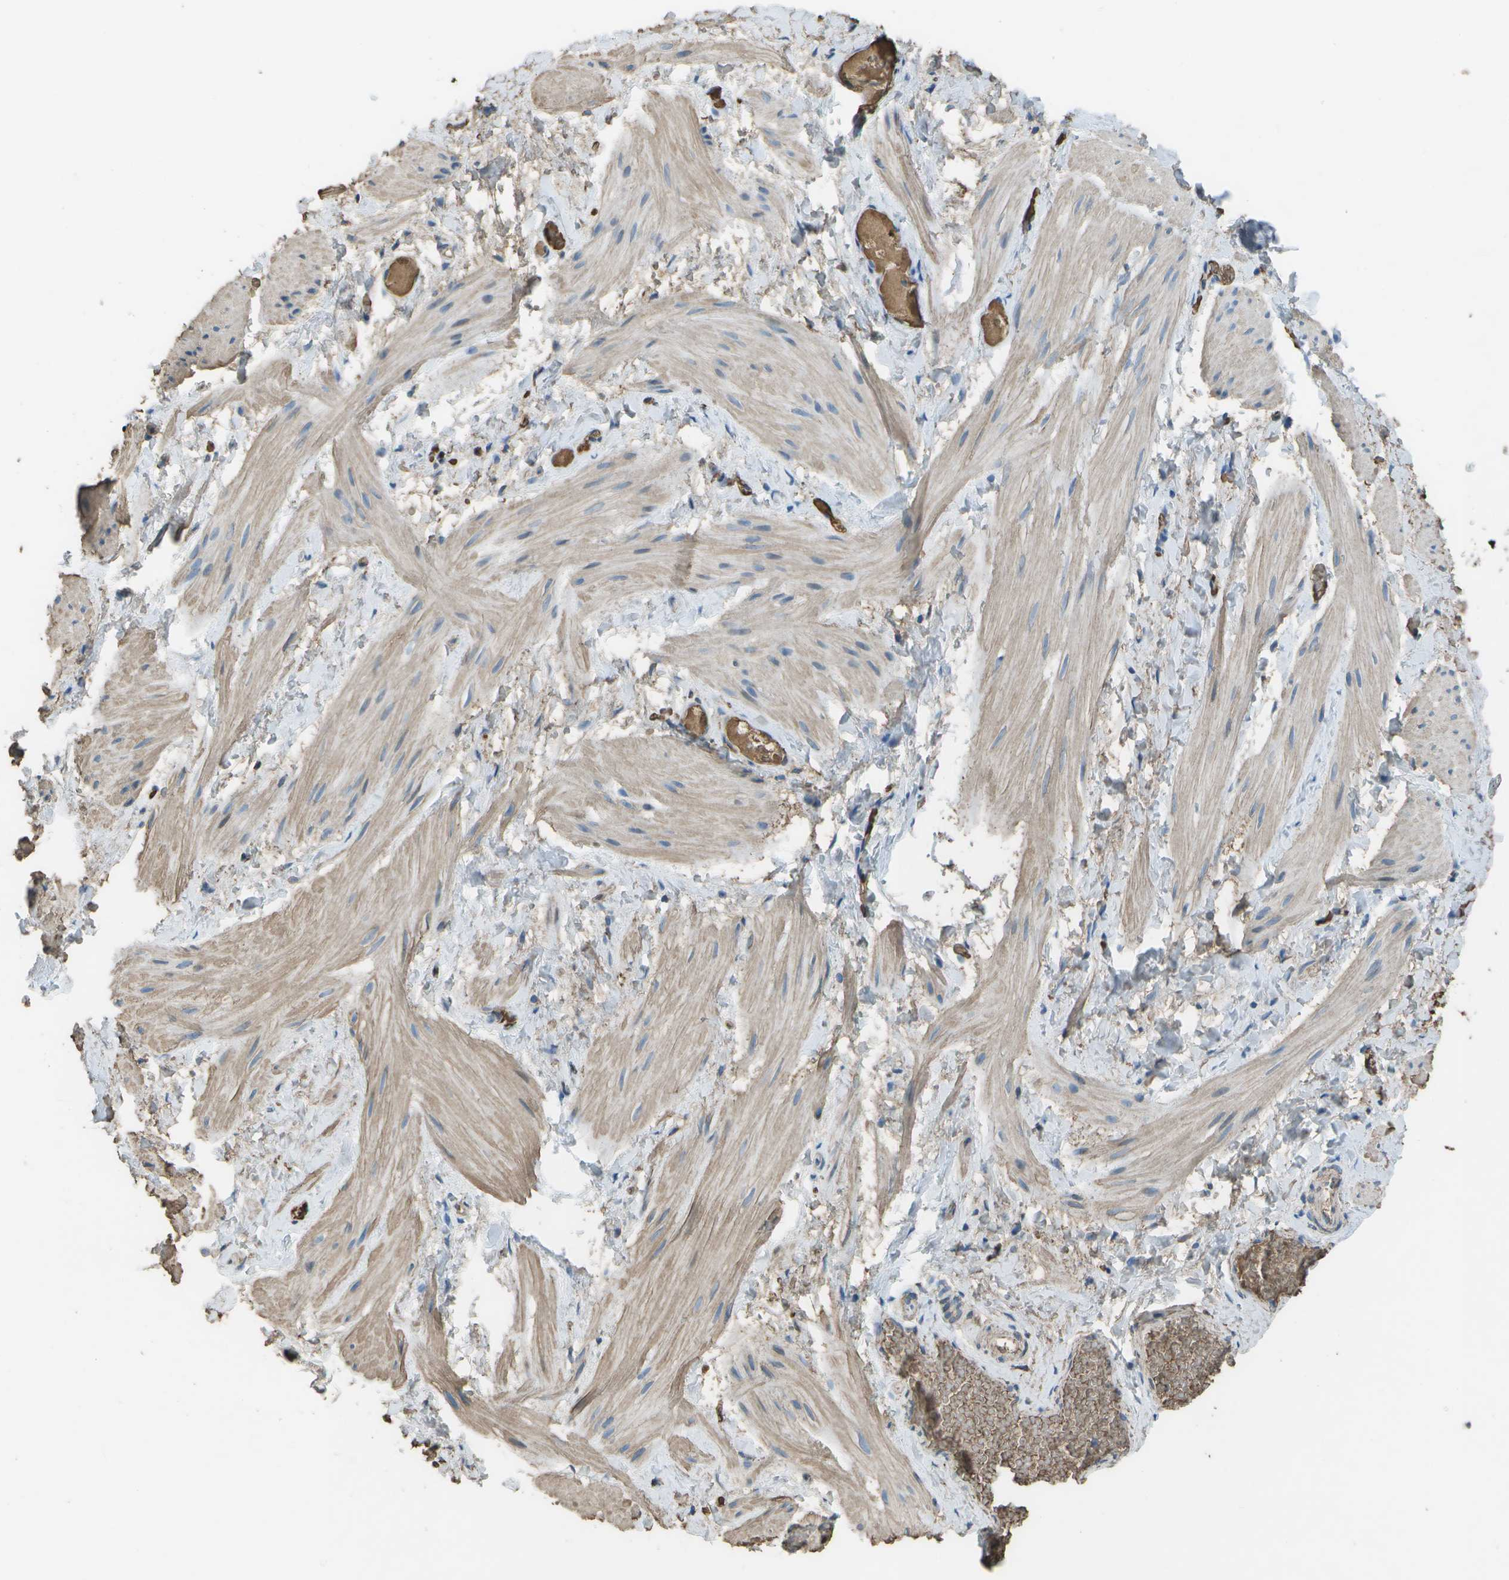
{"staining": {"intensity": "moderate", "quantity": ">75%", "location": "cytoplasmic/membranous"}, "tissue": "smooth muscle", "cell_type": "Smooth muscle cells", "image_type": "normal", "snomed": [{"axis": "morphology", "description": "Normal tissue, NOS"}, {"axis": "topography", "description": "Smooth muscle"}], "caption": "Smooth muscle cells display medium levels of moderate cytoplasmic/membranous staining in about >75% of cells in normal human smooth muscle.", "gene": "CYP4F11", "patient": {"sex": "male", "age": 16}}